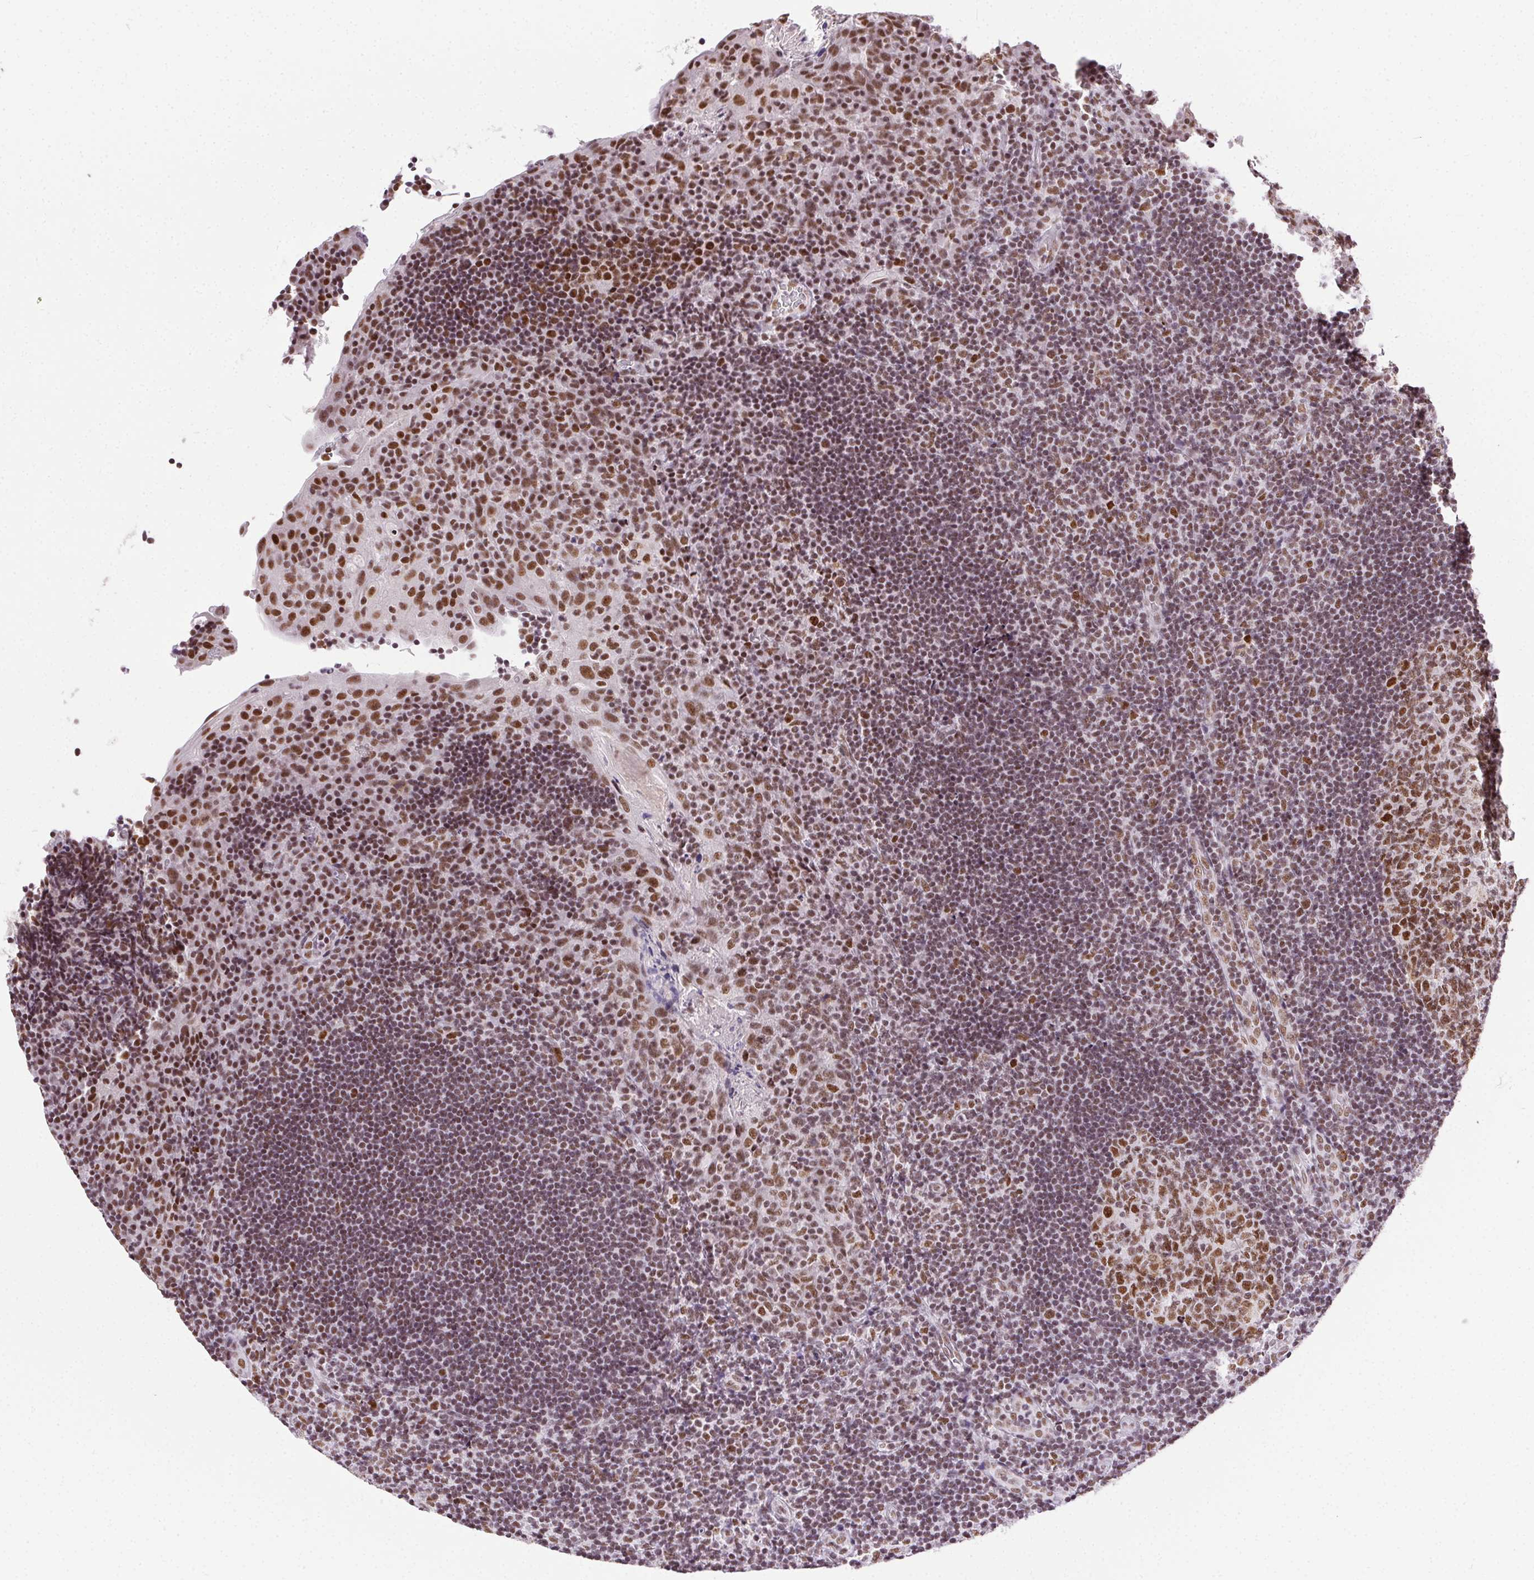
{"staining": {"intensity": "moderate", "quantity": ">75%", "location": "nuclear"}, "tissue": "tonsil", "cell_type": "Germinal center cells", "image_type": "normal", "snomed": [{"axis": "morphology", "description": "Normal tissue, NOS"}, {"axis": "topography", "description": "Tonsil"}], "caption": "Brown immunohistochemical staining in unremarkable tonsil displays moderate nuclear expression in about >75% of germinal center cells.", "gene": "TRA2B", "patient": {"sex": "male", "age": 17}}